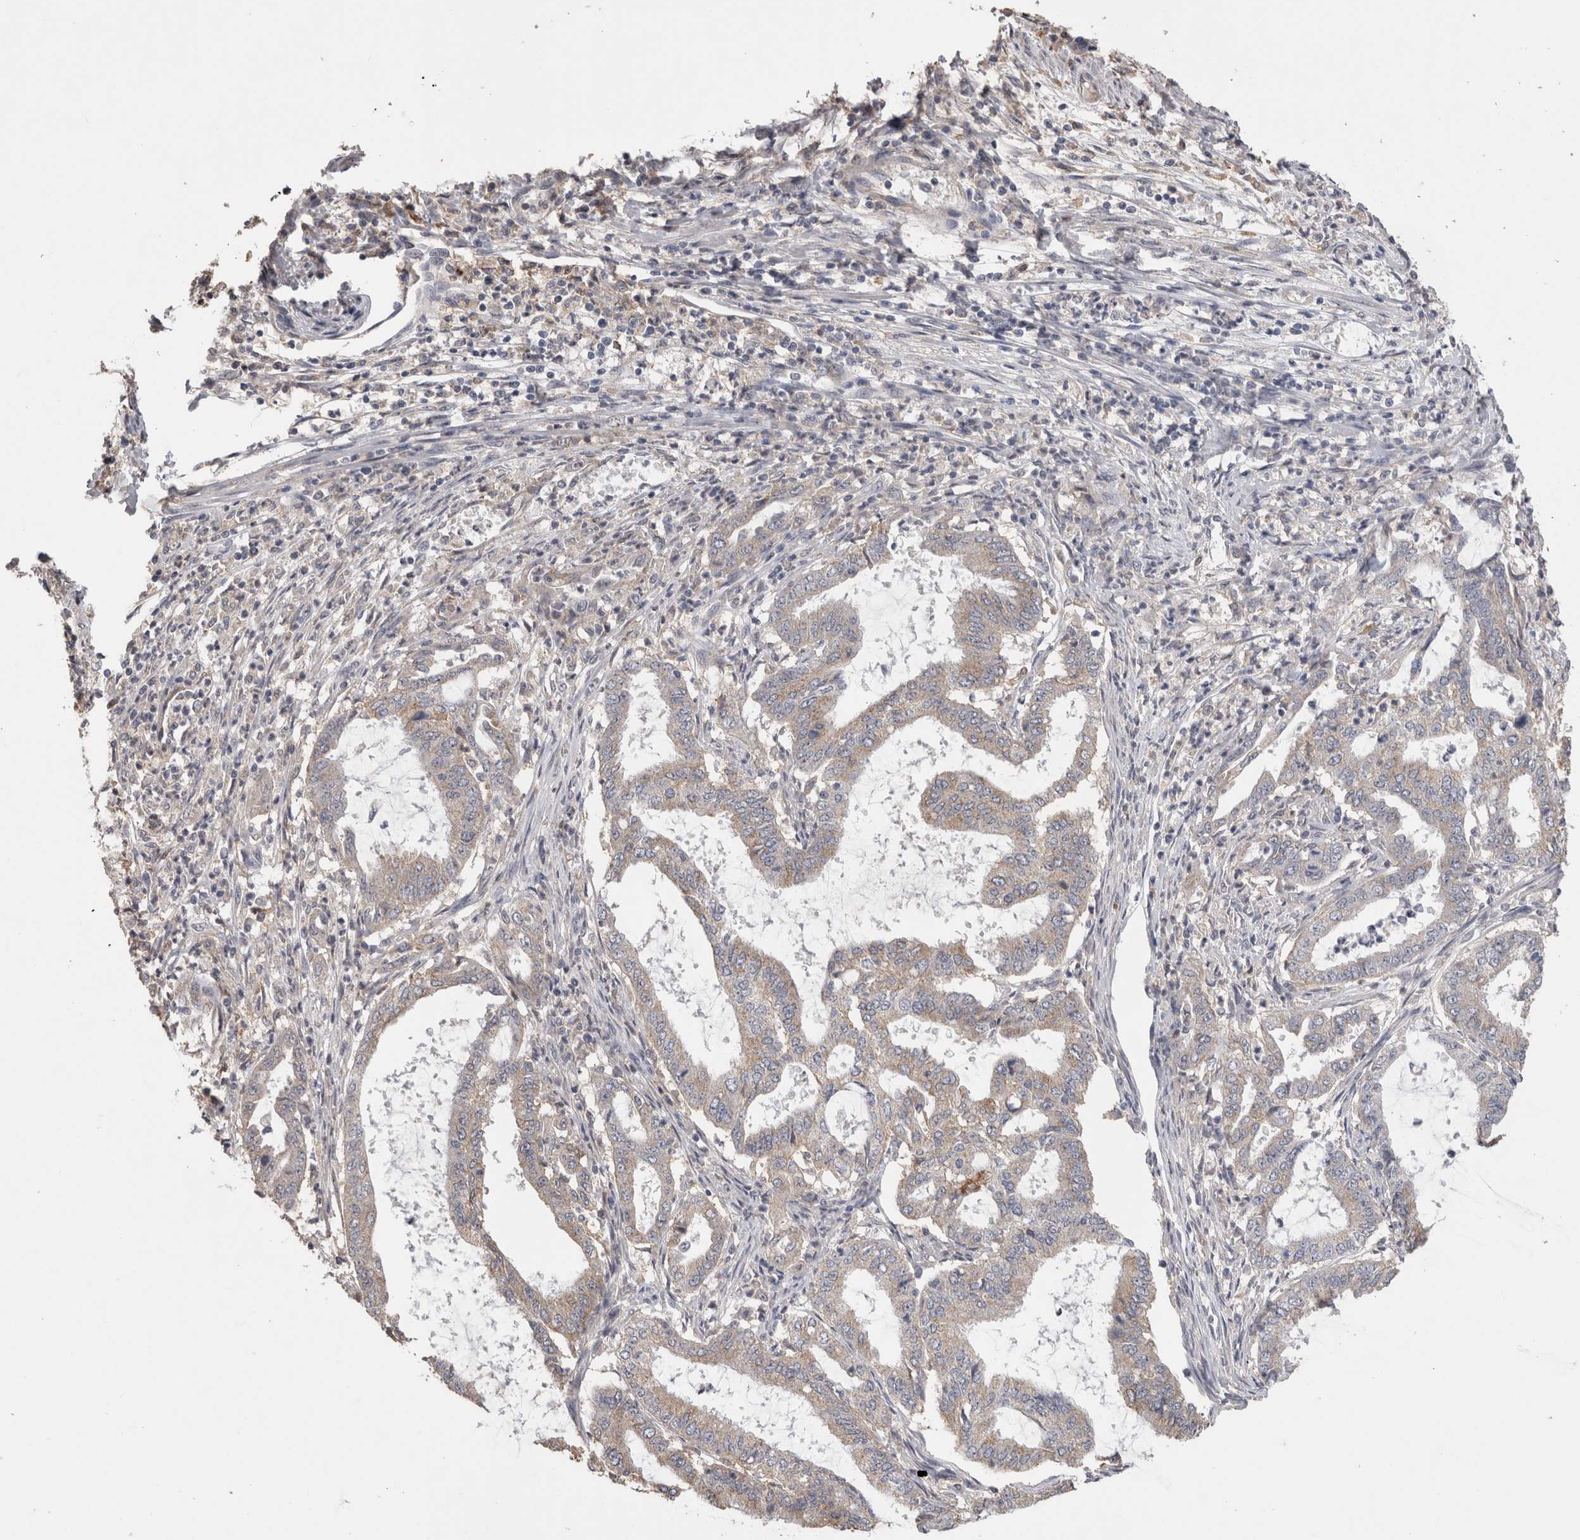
{"staining": {"intensity": "weak", "quantity": "25%-75%", "location": "cytoplasmic/membranous"}, "tissue": "endometrial cancer", "cell_type": "Tumor cells", "image_type": "cancer", "snomed": [{"axis": "morphology", "description": "Adenocarcinoma, NOS"}, {"axis": "topography", "description": "Endometrium"}], "caption": "Adenocarcinoma (endometrial) stained with a brown dye demonstrates weak cytoplasmic/membranous positive positivity in about 25%-75% of tumor cells.", "gene": "CNTFR", "patient": {"sex": "female", "age": 51}}